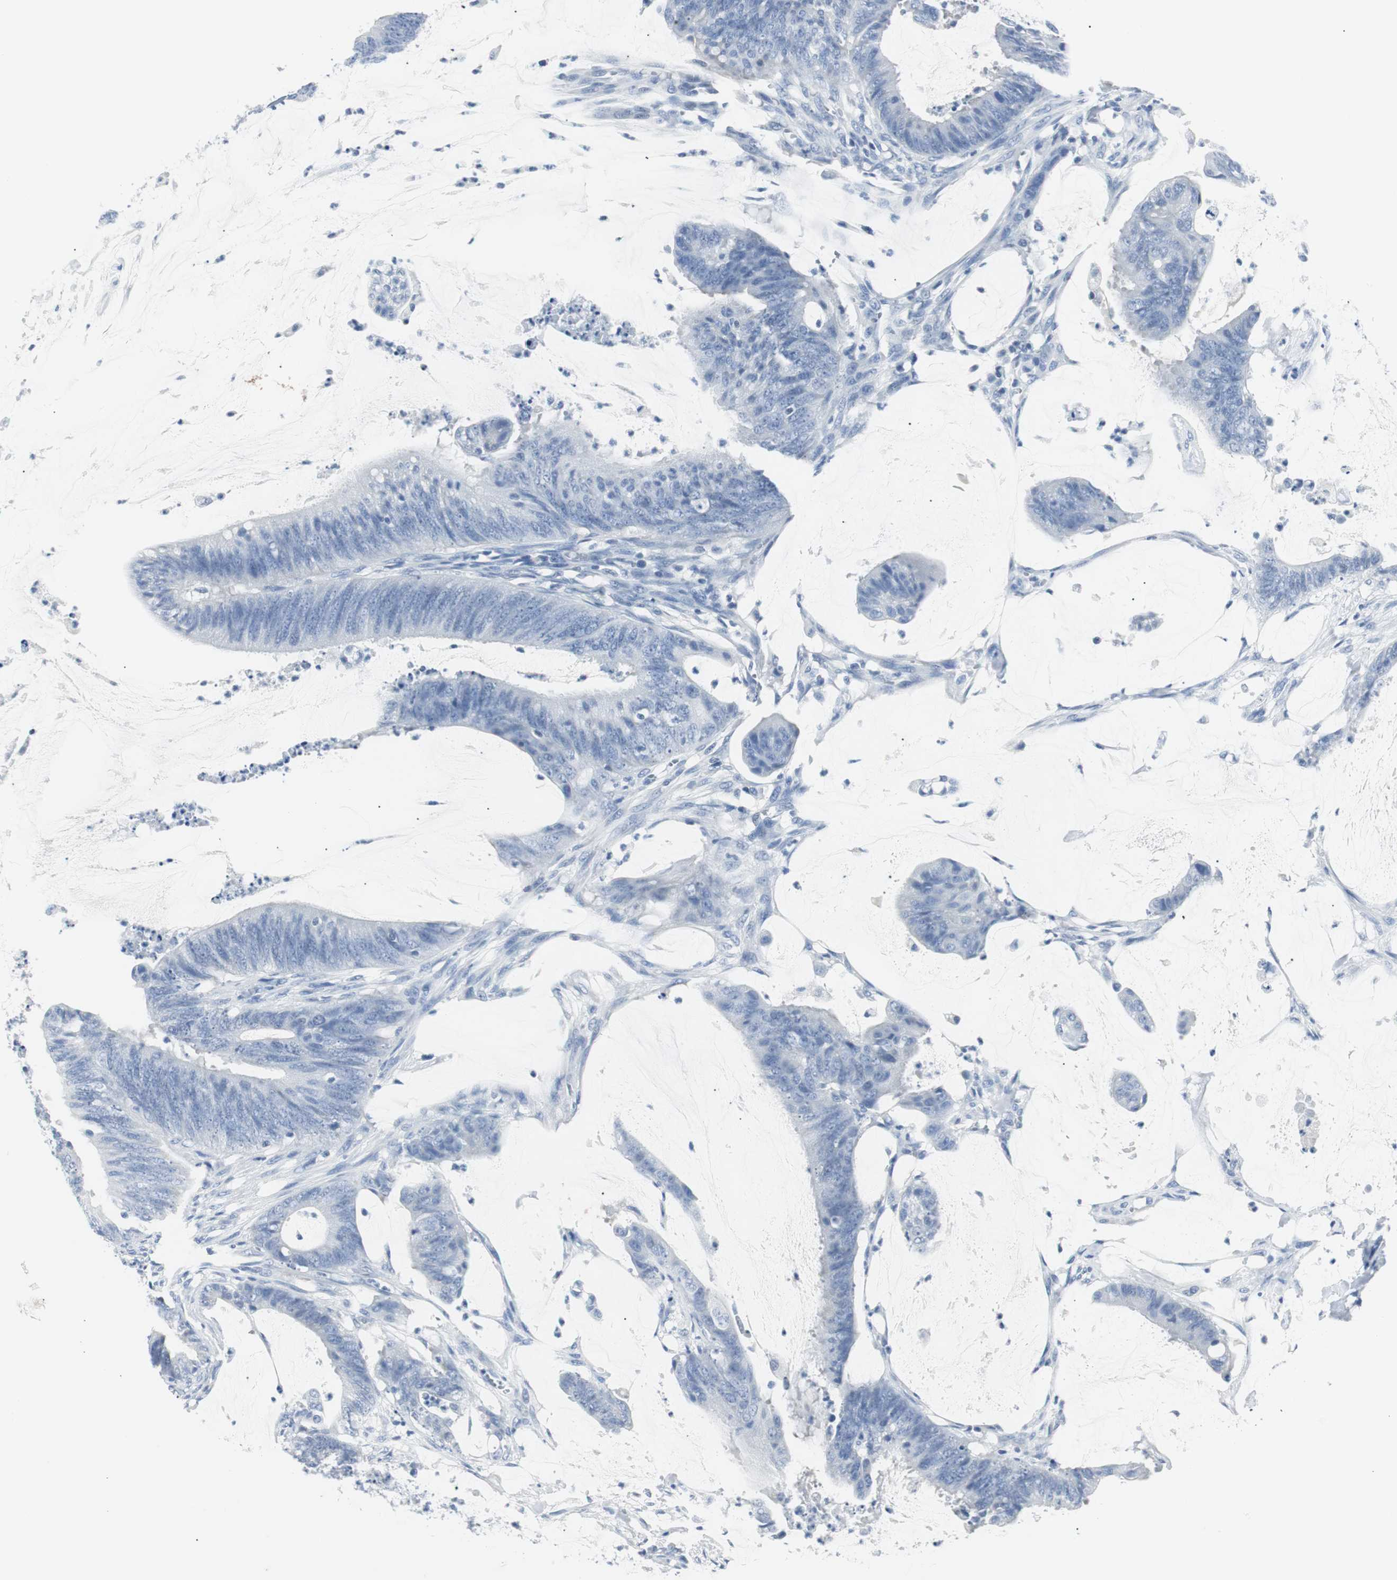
{"staining": {"intensity": "negative", "quantity": "none", "location": "none"}, "tissue": "colorectal cancer", "cell_type": "Tumor cells", "image_type": "cancer", "snomed": [{"axis": "morphology", "description": "Adenocarcinoma, NOS"}, {"axis": "topography", "description": "Rectum"}], "caption": "Immunohistochemistry (IHC) of human colorectal cancer exhibits no staining in tumor cells.", "gene": "GAP43", "patient": {"sex": "female", "age": 66}}